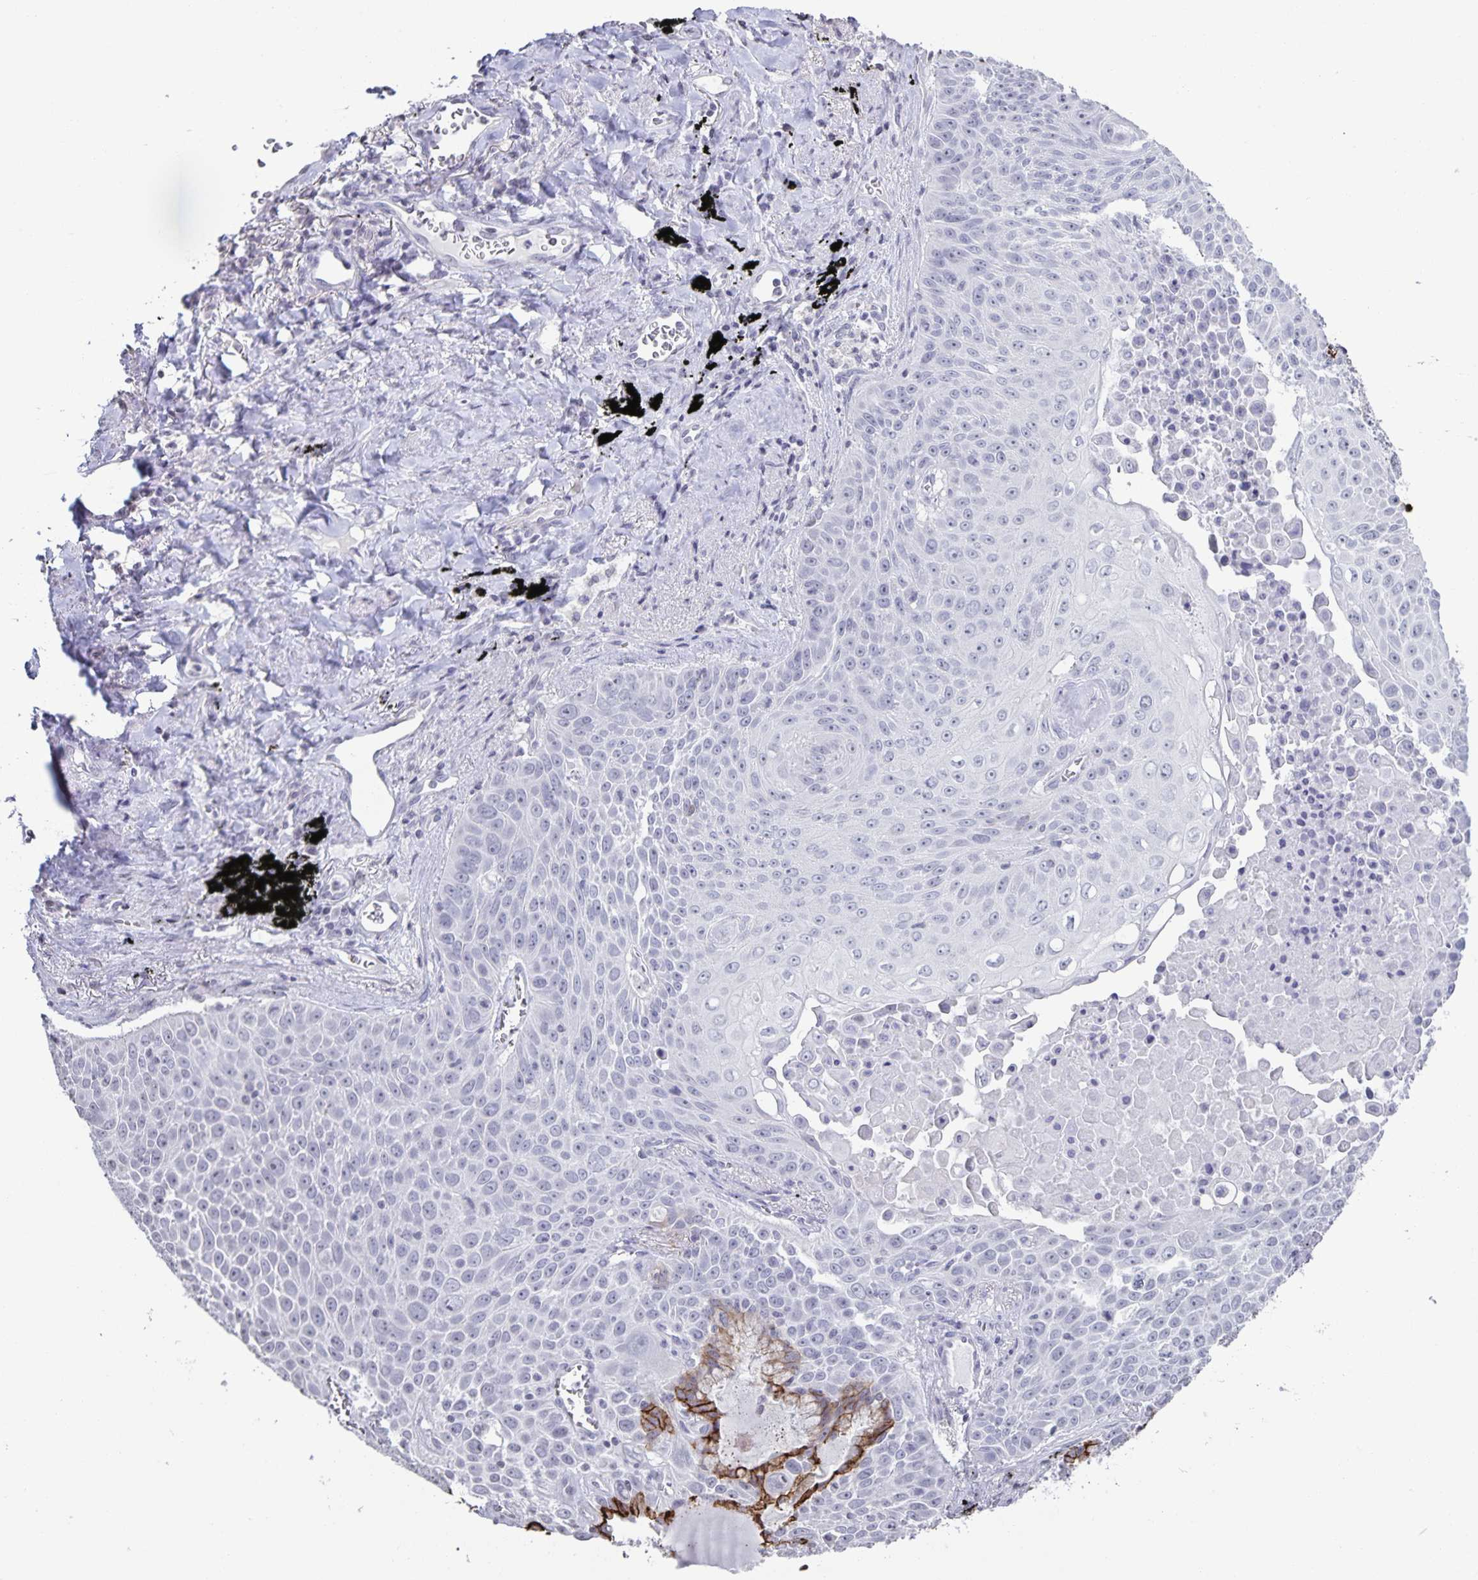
{"staining": {"intensity": "negative", "quantity": "none", "location": "none"}, "tissue": "lung cancer", "cell_type": "Tumor cells", "image_type": "cancer", "snomed": [{"axis": "morphology", "description": "Squamous cell carcinoma, NOS"}, {"axis": "morphology", "description": "Squamous cell carcinoma, metastatic, NOS"}, {"axis": "topography", "description": "Lymph node"}, {"axis": "topography", "description": "Lung"}], "caption": "High magnification brightfield microscopy of lung metastatic squamous cell carcinoma stained with DAB (3,3'-diaminobenzidine) (brown) and counterstained with hematoxylin (blue): tumor cells show no significant expression. The staining is performed using DAB brown chromogen with nuclei counter-stained in using hematoxylin.", "gene": "AQP4", "patient": {"sex": "female", "age": 62}}